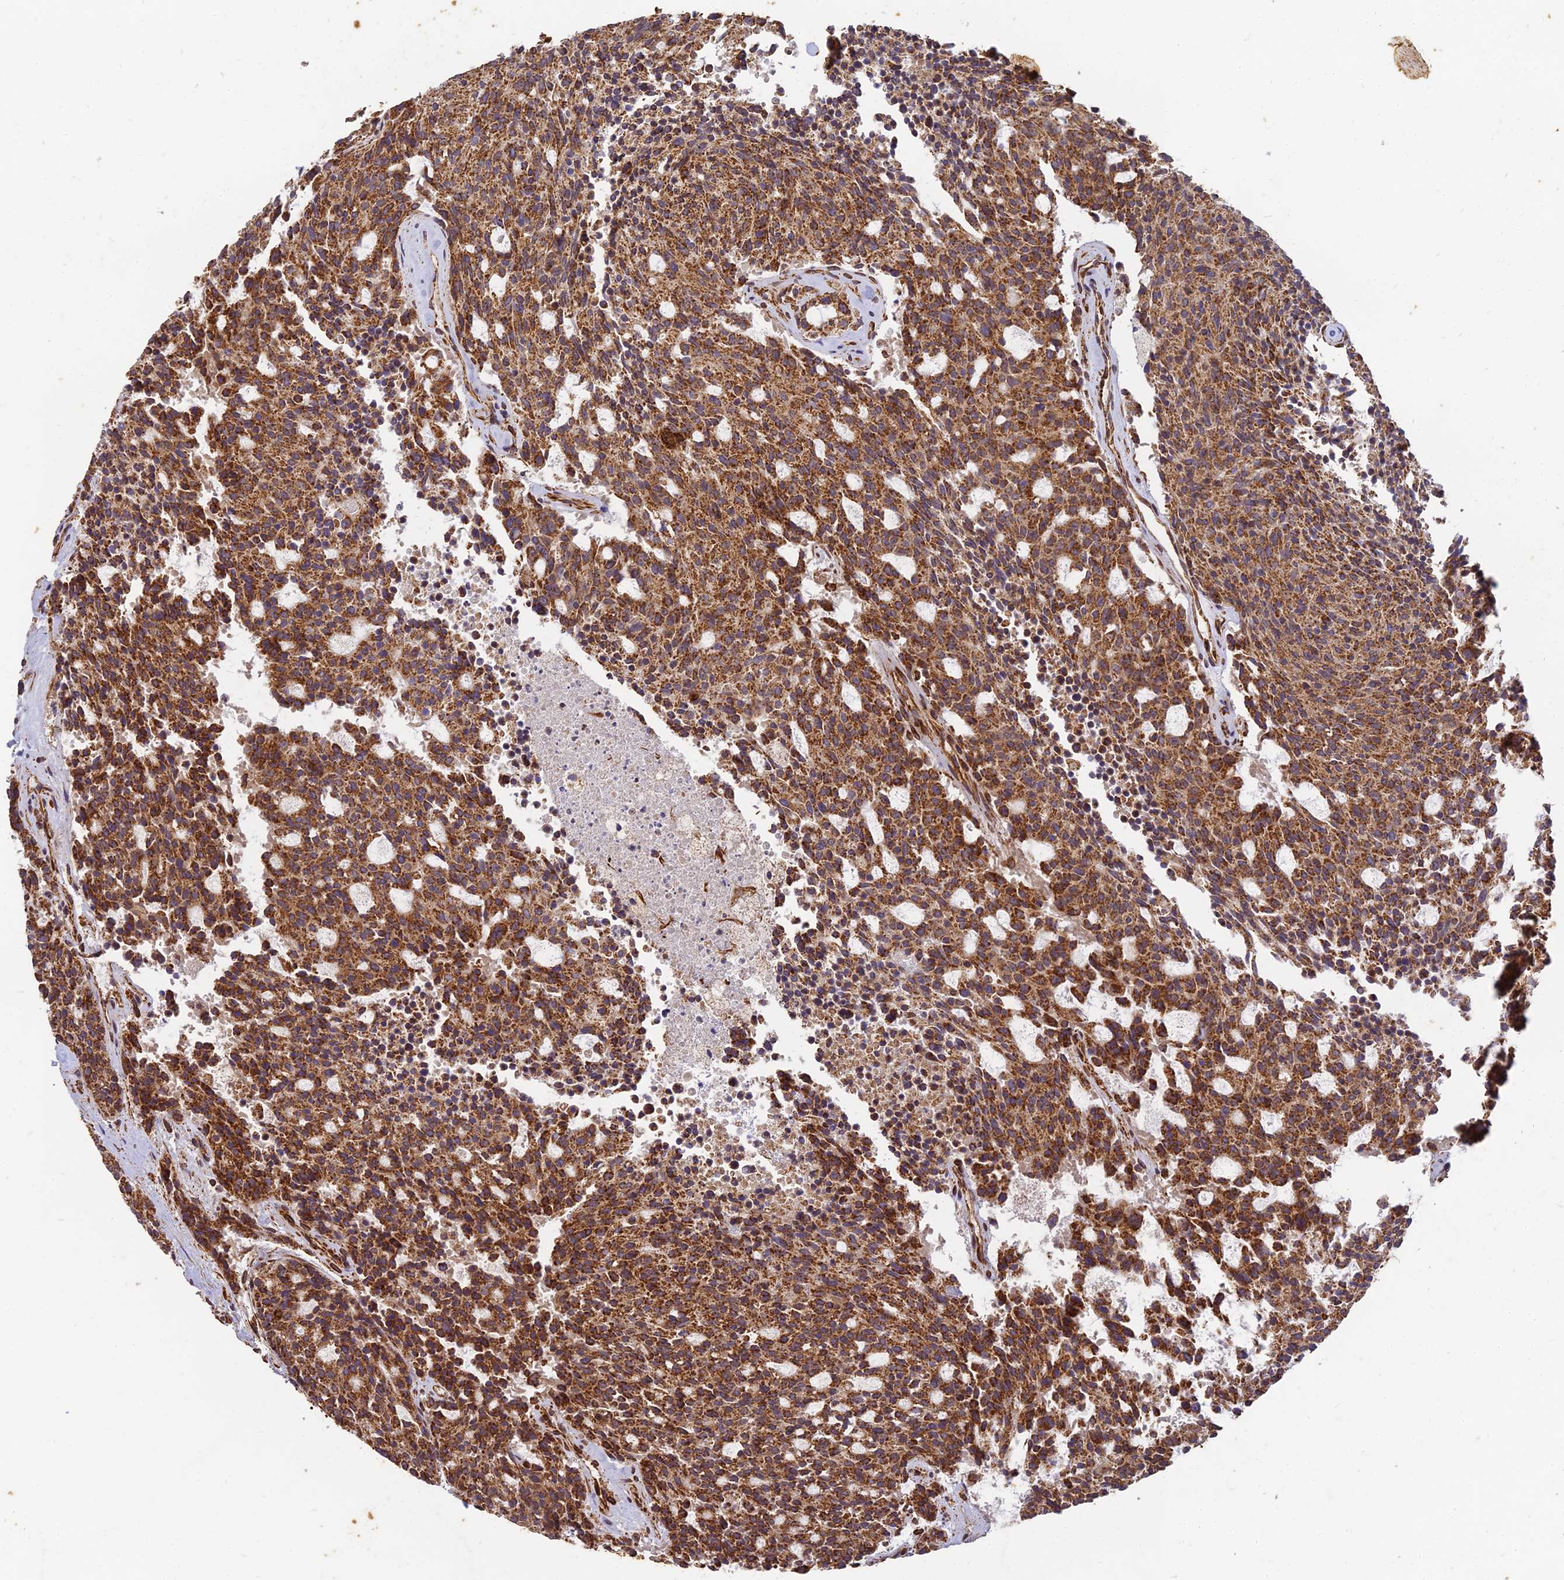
{"staining": {"intensity": "strong", "quantity": ">75%", "location": "cytoplasmic/membranous"}, "tissue": "carcinoid", "cell_type": "Tumor cells", "image_type": "cancer", "snomed": [{"axis": "morphology", "description": "Carcinoid, malignant, NOS"}, {"axis": "topography", "description": "Pancreas"}], "caption": "Protein staining of carcinoid tissue demonstrates strong cytoplasmic/membranous staining in about >75% of tumor cells.", "gene": "DSTYK", "patient": {"sex": "female", "age": 54}}